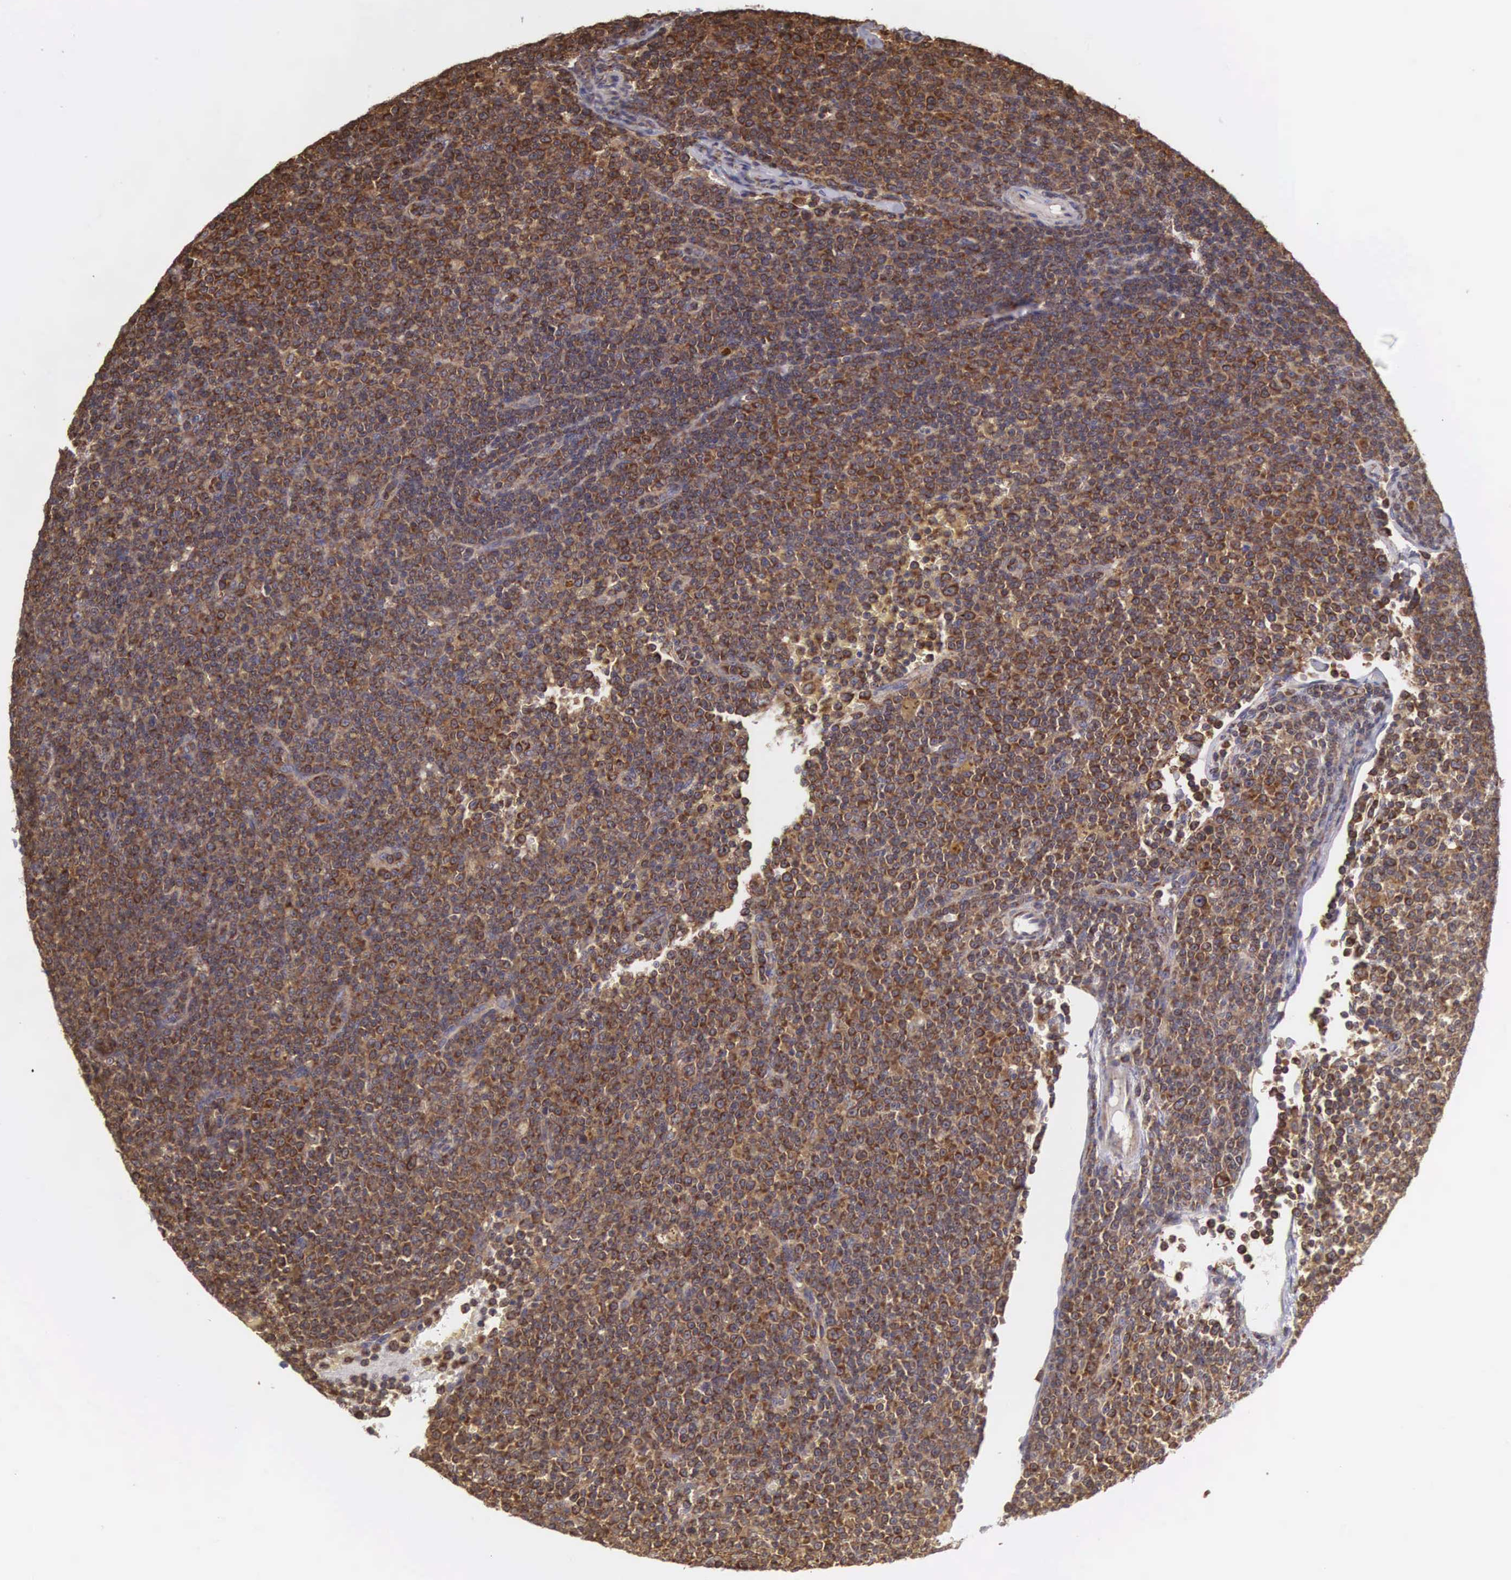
{"staining": {"intensity": "moderate", "quantity": ">75%", "location": "cytoplasmic/membranous"}, "tissue": "lymphoma", "cell_type": "Tumor cells", "image_type": "cancer", "snomed": [{"axis": "morphology", "description": "Malignant lymphoma, non-Hodgkin's type, Low grade"}, {"axis": "topography", "description": "Lymph node"}], "caption": "Tumor cells show medium levels of moderate cytoplasmic/membranous positivity in approximately >75% of cells in human lymphoma.", "gene": "DHRS1", "patient": {"sex": "male", "age": 50}}